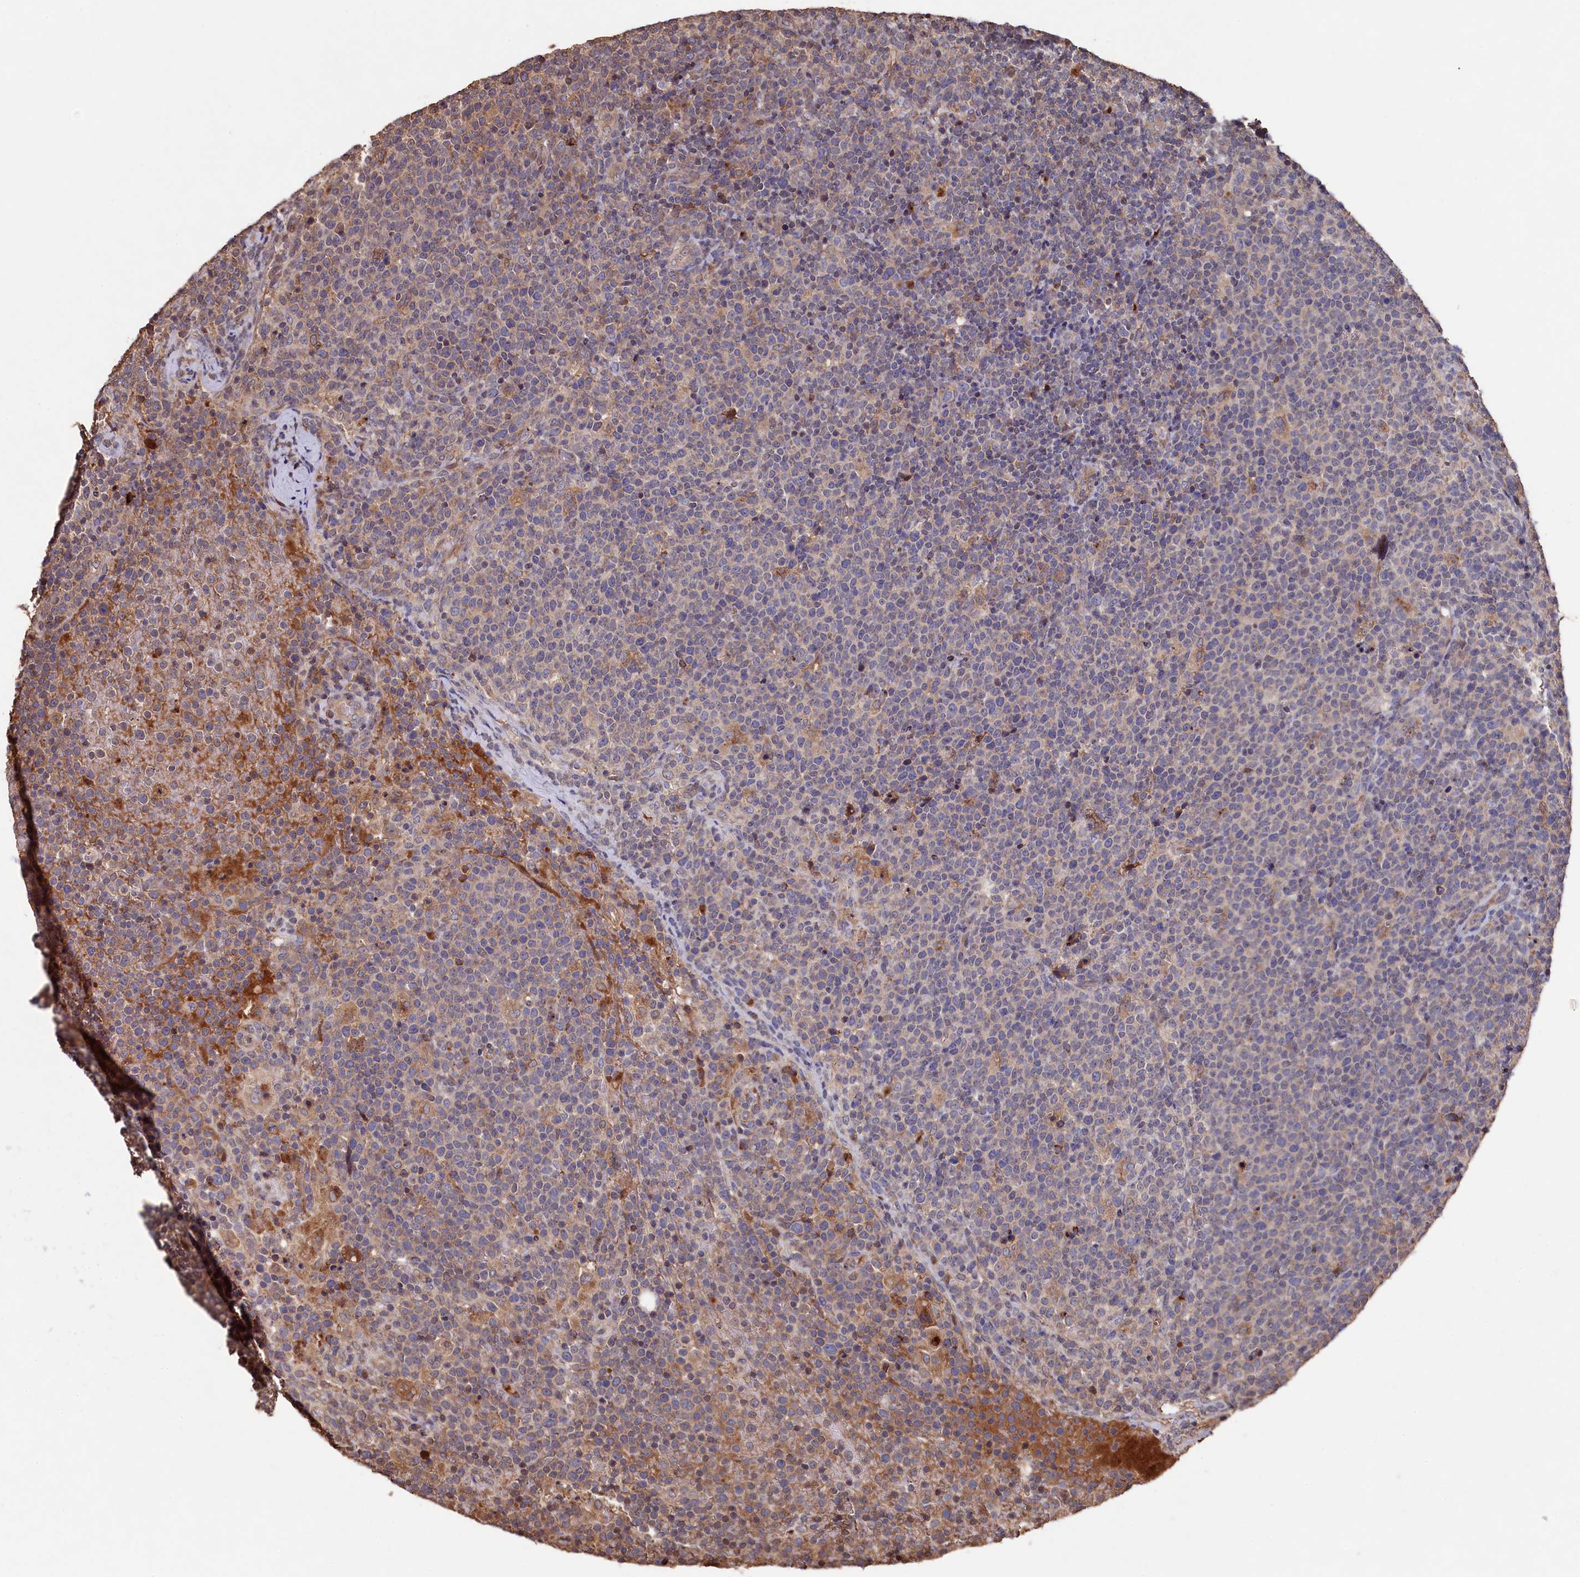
{"staining": {"intensity": "weak", "quantity": "<25%", "location": "cytoplasmic/membranous"}, "tissue": "lymphoma", "cell_type": "Tumor cells", "image_type": "cancer", "snomed": [{"axis": "morphology", "description": "Malignant lymphoma, non-Hodgkin's type, High grade"}, {"axis": "topography", "description": "Lymph node"}], "caption": "This photomicrograph is of lymphoma stained with immunohistochemistry to label a protein in brown with the nuclei are counter-stained blue. There is no expression in tumor cells. Nuclei are stained in blue.", "gene": "NAA60", "patient": {"sex": "male", "age": 61}}